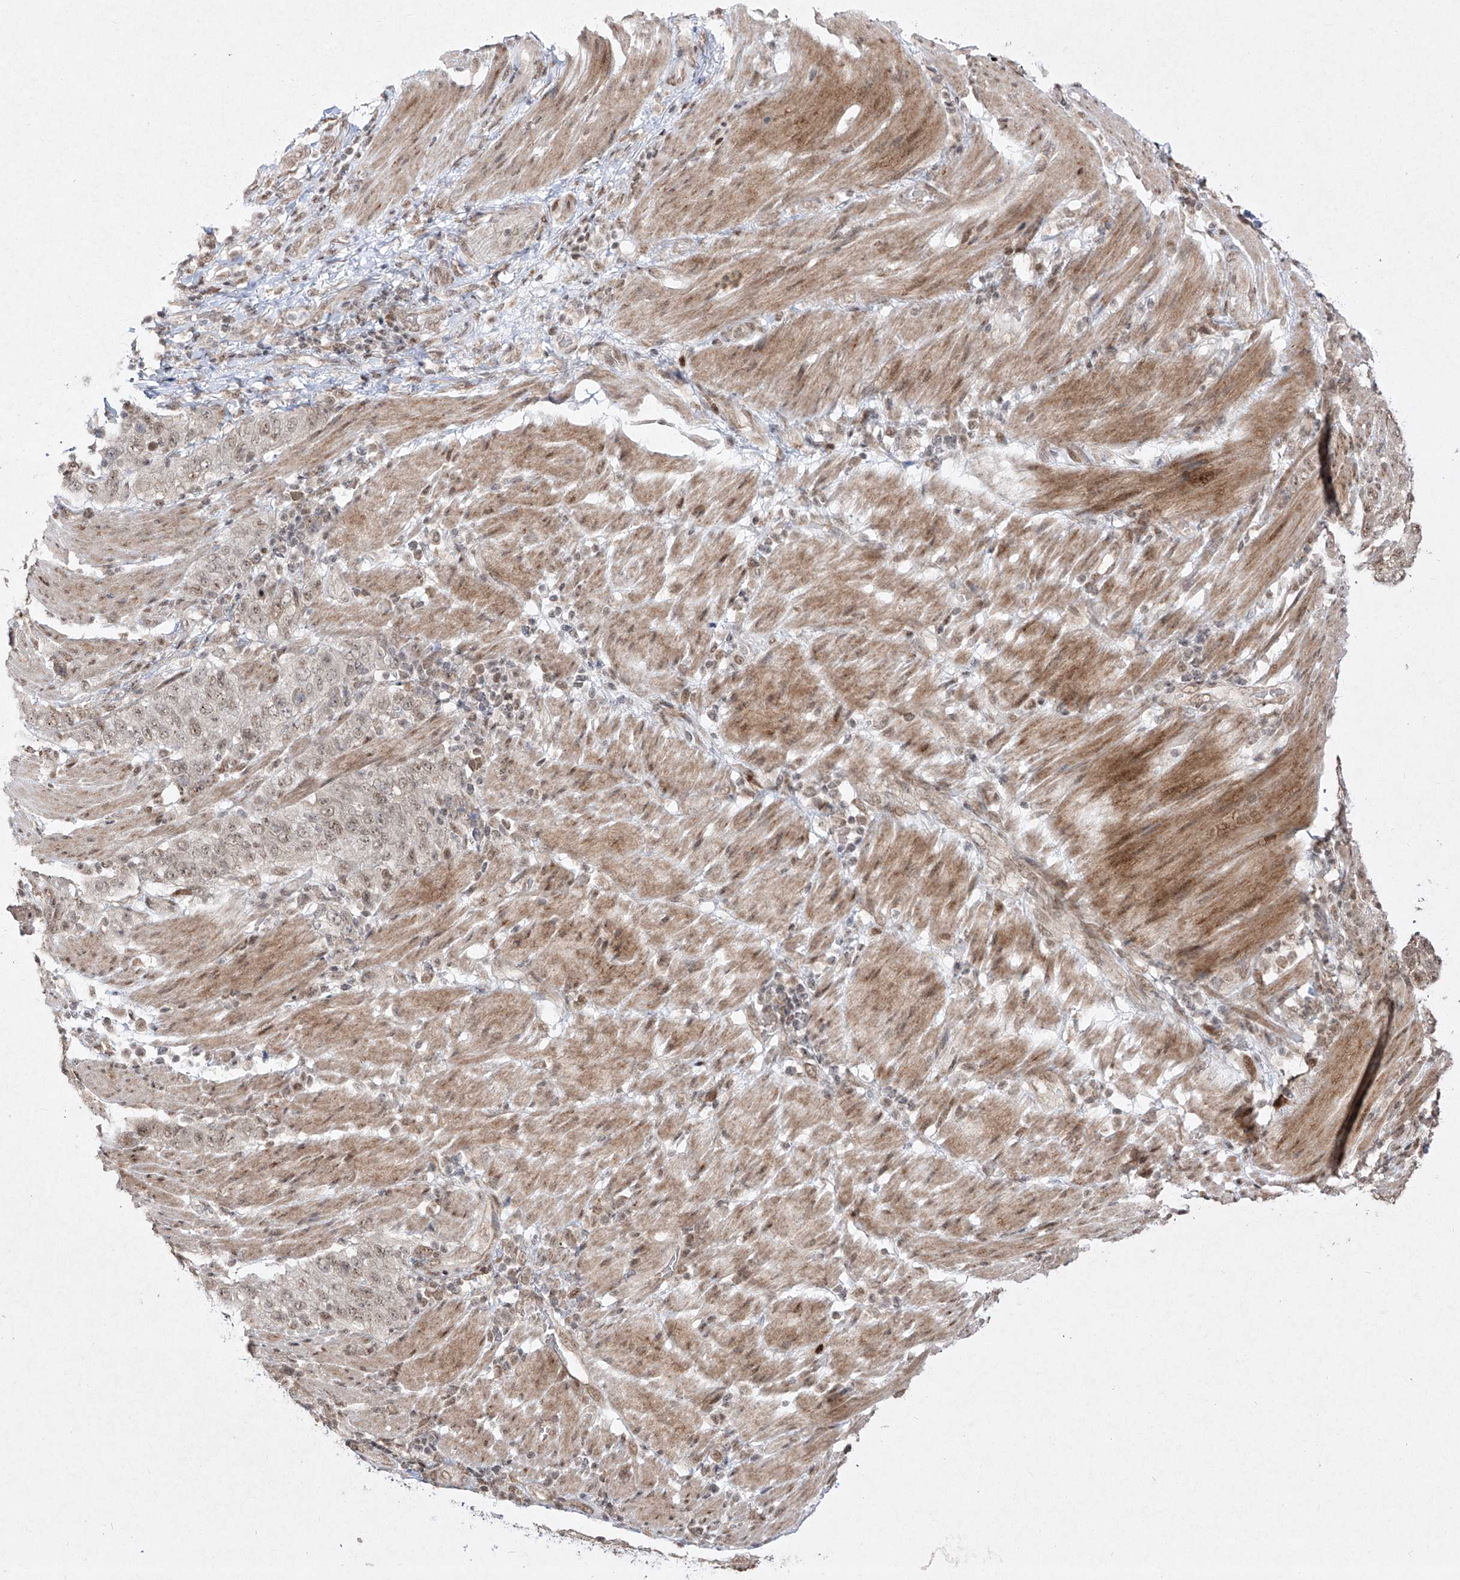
{"staining": {"intensity": "weak", "quantity": ">75%", "location": "nuclear"}, "tissue": "stomach cancer", "cell_type": "Tumor cells", "image_type": "cancer", "snomed": [{"axis": "morphology", "description": "Adenocarcinoma, NOS"}, {"axis": "topography", "description": "Stomach"}], "caption": "Protein expression analysis of stomach adenocarcinoma reveals weak nuclear positivity in approximately >75% of tumor cells.", "gene": "SNRNP27", "patient": {"sex": "male", "age": 48}}